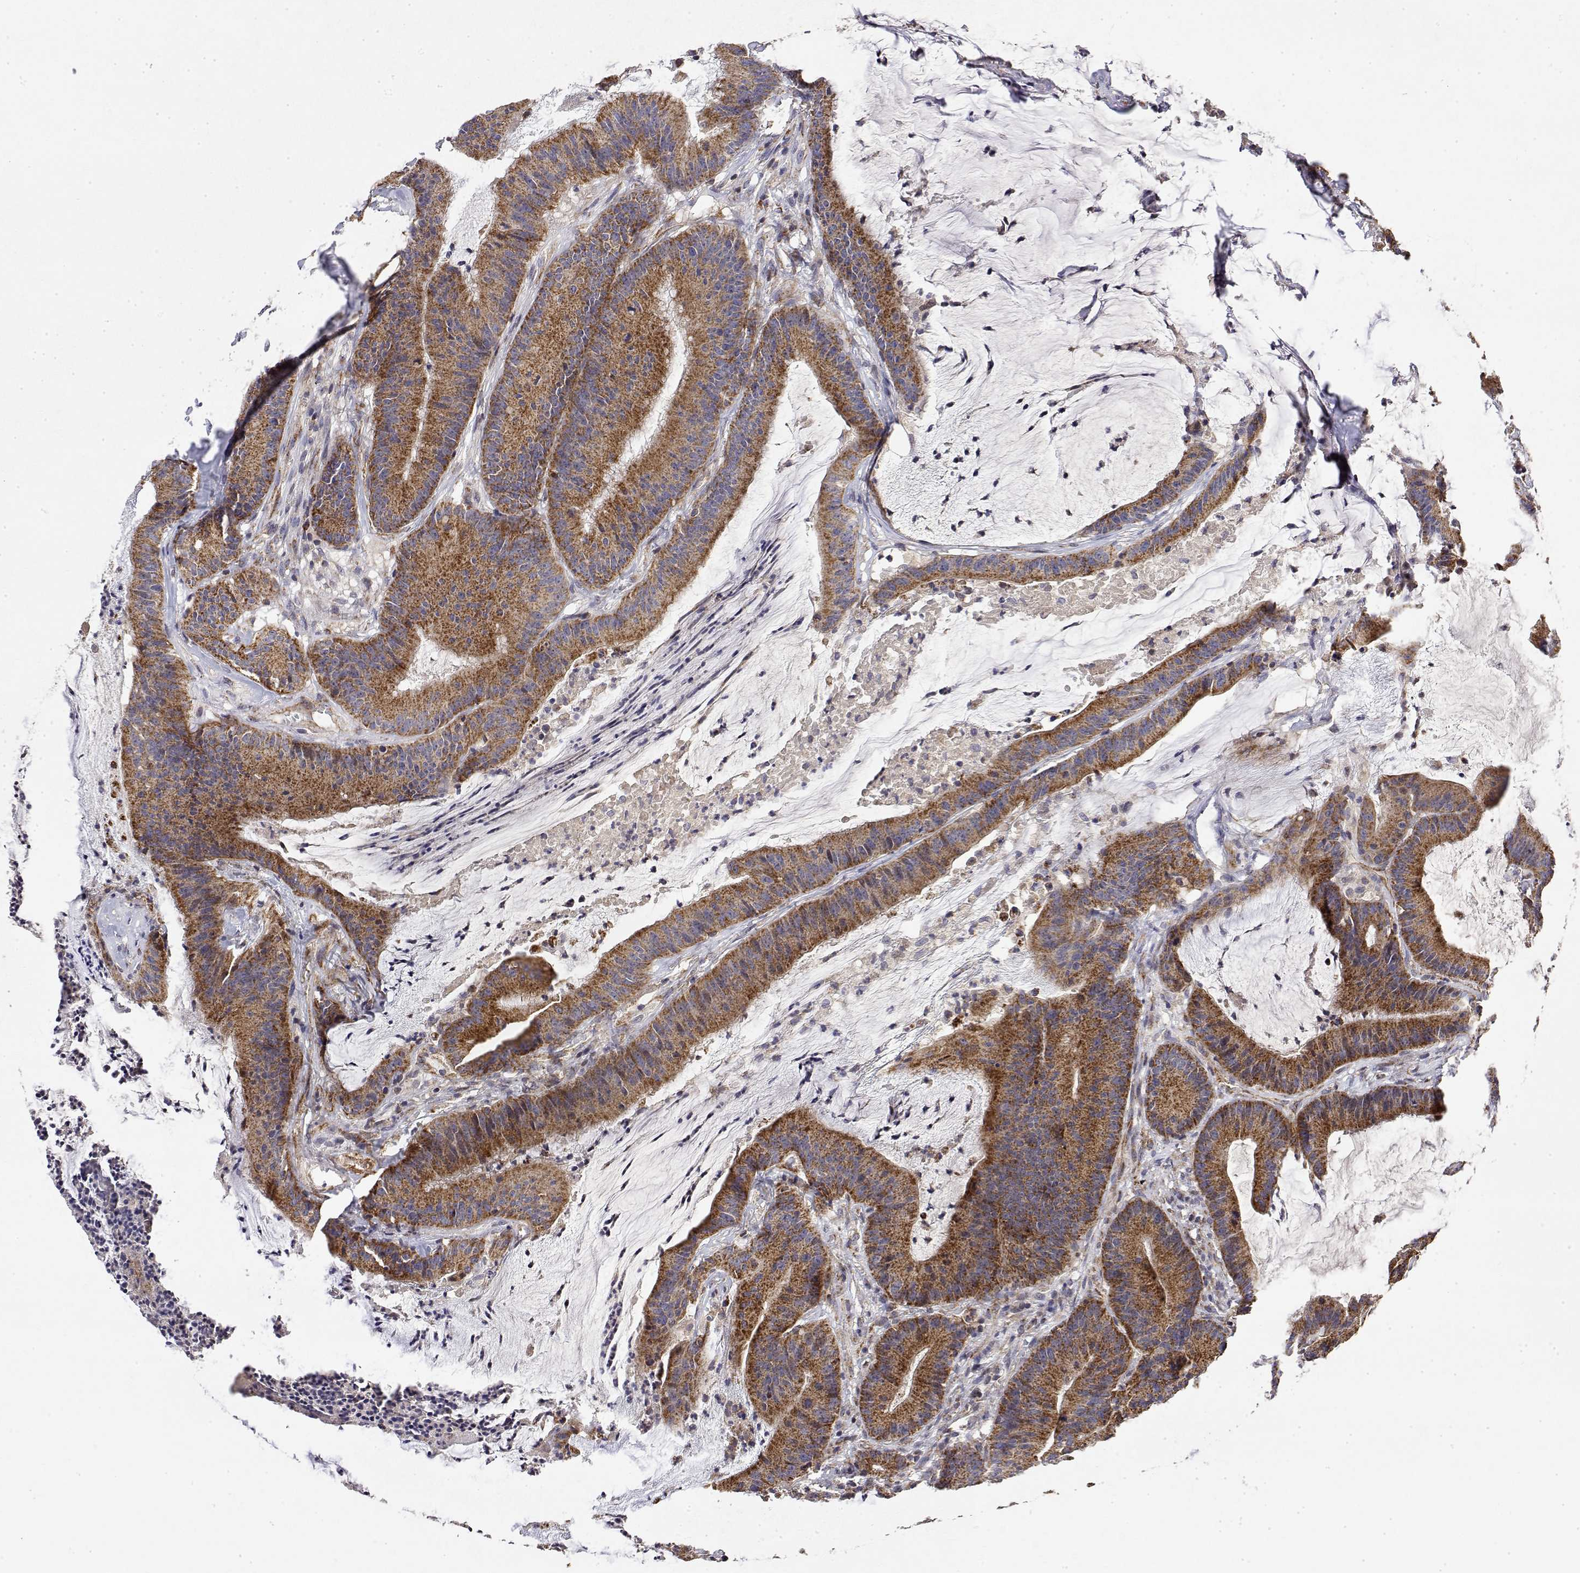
{"staining": {"intensity": "strong", "quantity": ">75%", "location": "cytoplasmic/membranous"}, "tissue": "colorectal cancer", "cell_type": "Tumor cells", "image_type": "cancer", "snomed": [{"axis": "morphology", "description": "Adenocarcinoma, NOS"}, {"axis": "topography", "description": "Colon"}], "caption": "An immunohistochemistry (IHC) histopathology image of neoplastic tissue is shown. Protein staining in brown highlights strong cytoplasmic/membranous positivity in colorectal adenocarcinoma within tumor cells.", "gene": "GADD45GIP1", "patient": {"sex": "female", "age": 78}}